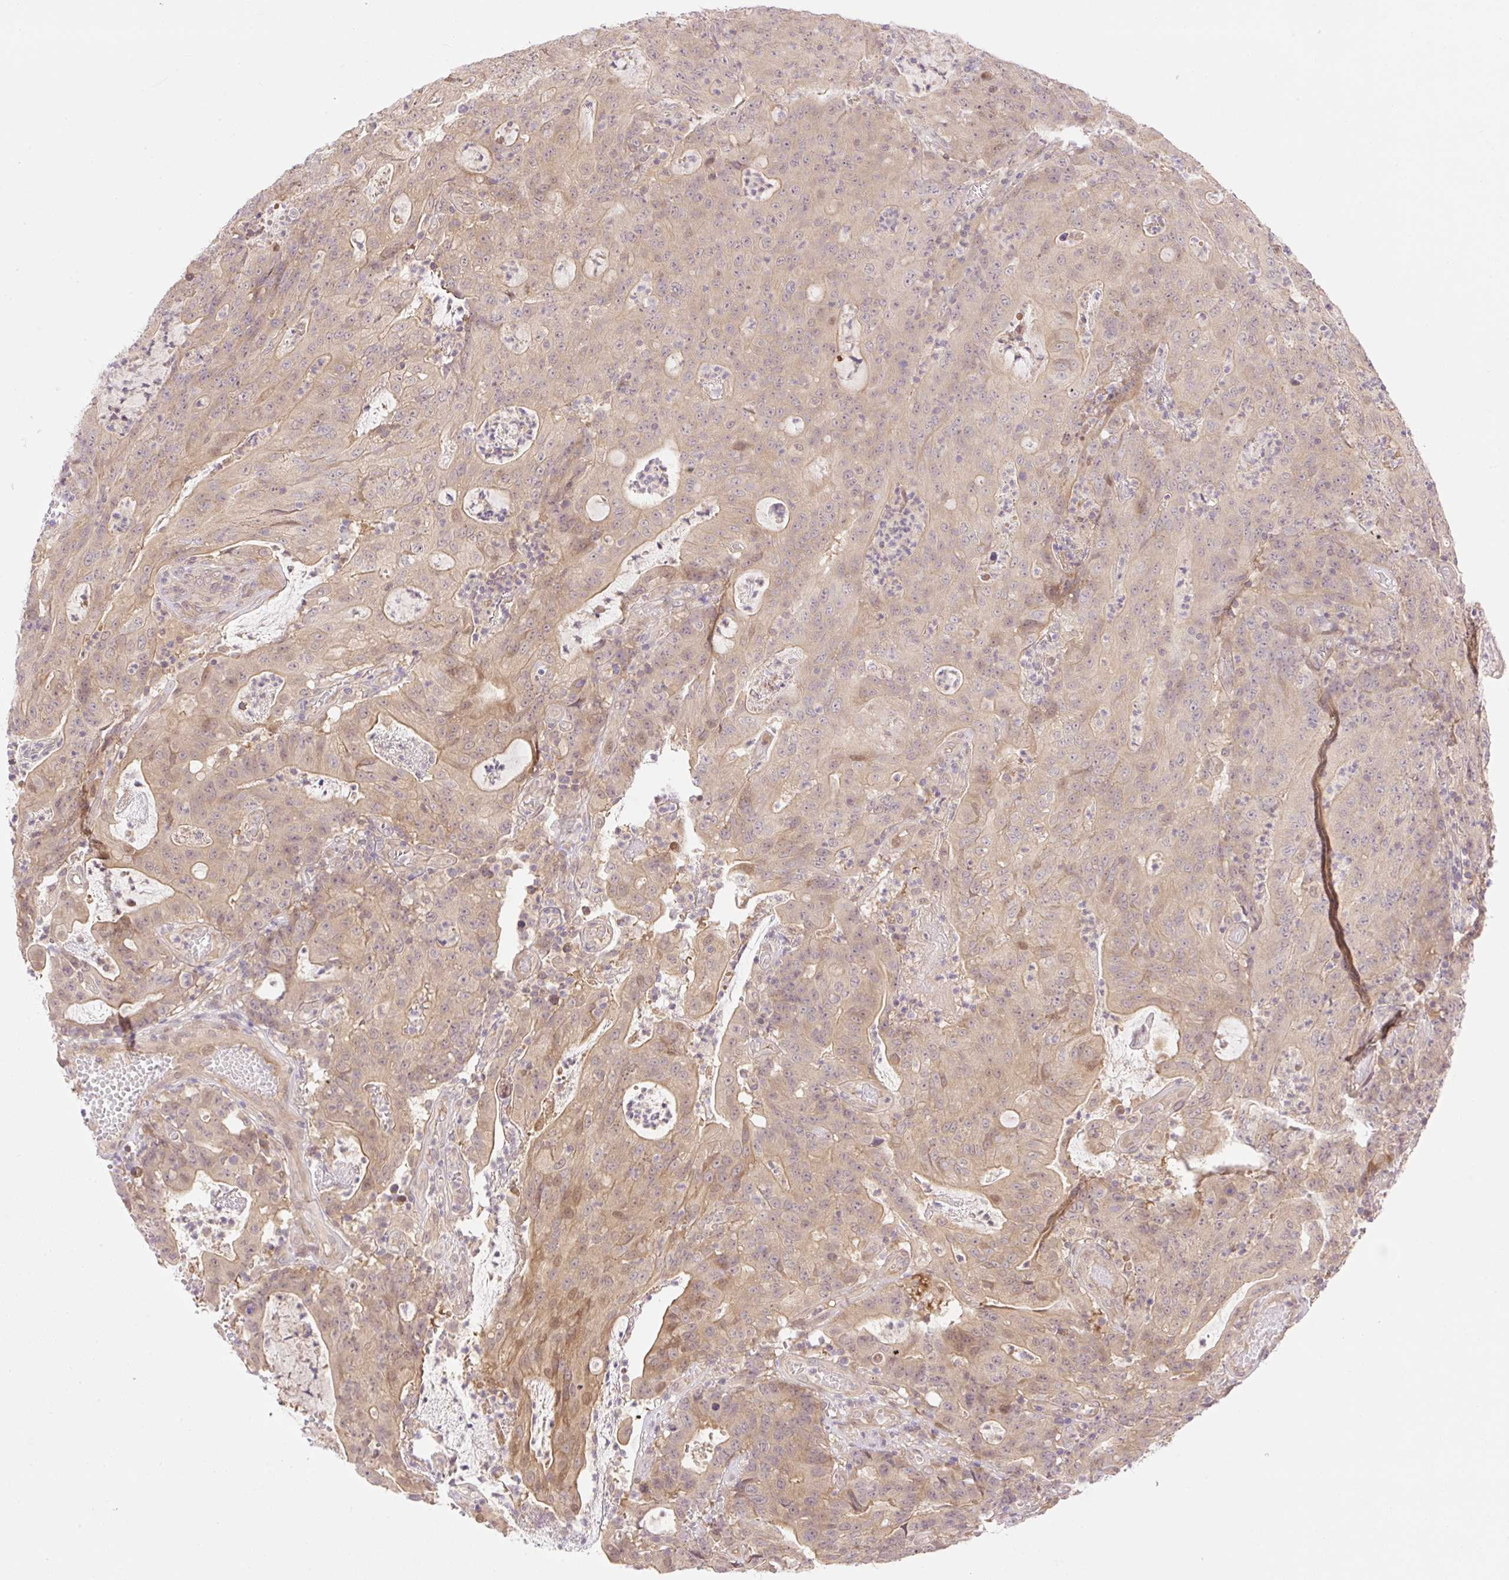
{"staining": {"intensity": "moderate", "quantity": ">75%", "location": "cytoplasmic/membranous,nuclear"}, "tissue": "colorectal cancer", "cell_type": "Tumor cells", "image_type": "cancer", "snomed": [{"axis": "morphology", "description": "Adenocarcinoma, NOS"}, {"axis": "topography", "description": "Colon"}], "caption": "The photomicrograph demonstrates staining of adenocarcinoma (colorectal), revealing moderate cytoplasmic/membranous and nuclear protein positivity (brown color) within tumor cells. The protein of interest is stained brown, and the nuclei are stained in blue (DAB (3,3'-diaminobenzidine) IHC with brightfield microscopy, high magnification).", "gene": "VPS25", "patient": {"sex": "male", "age": 83}}